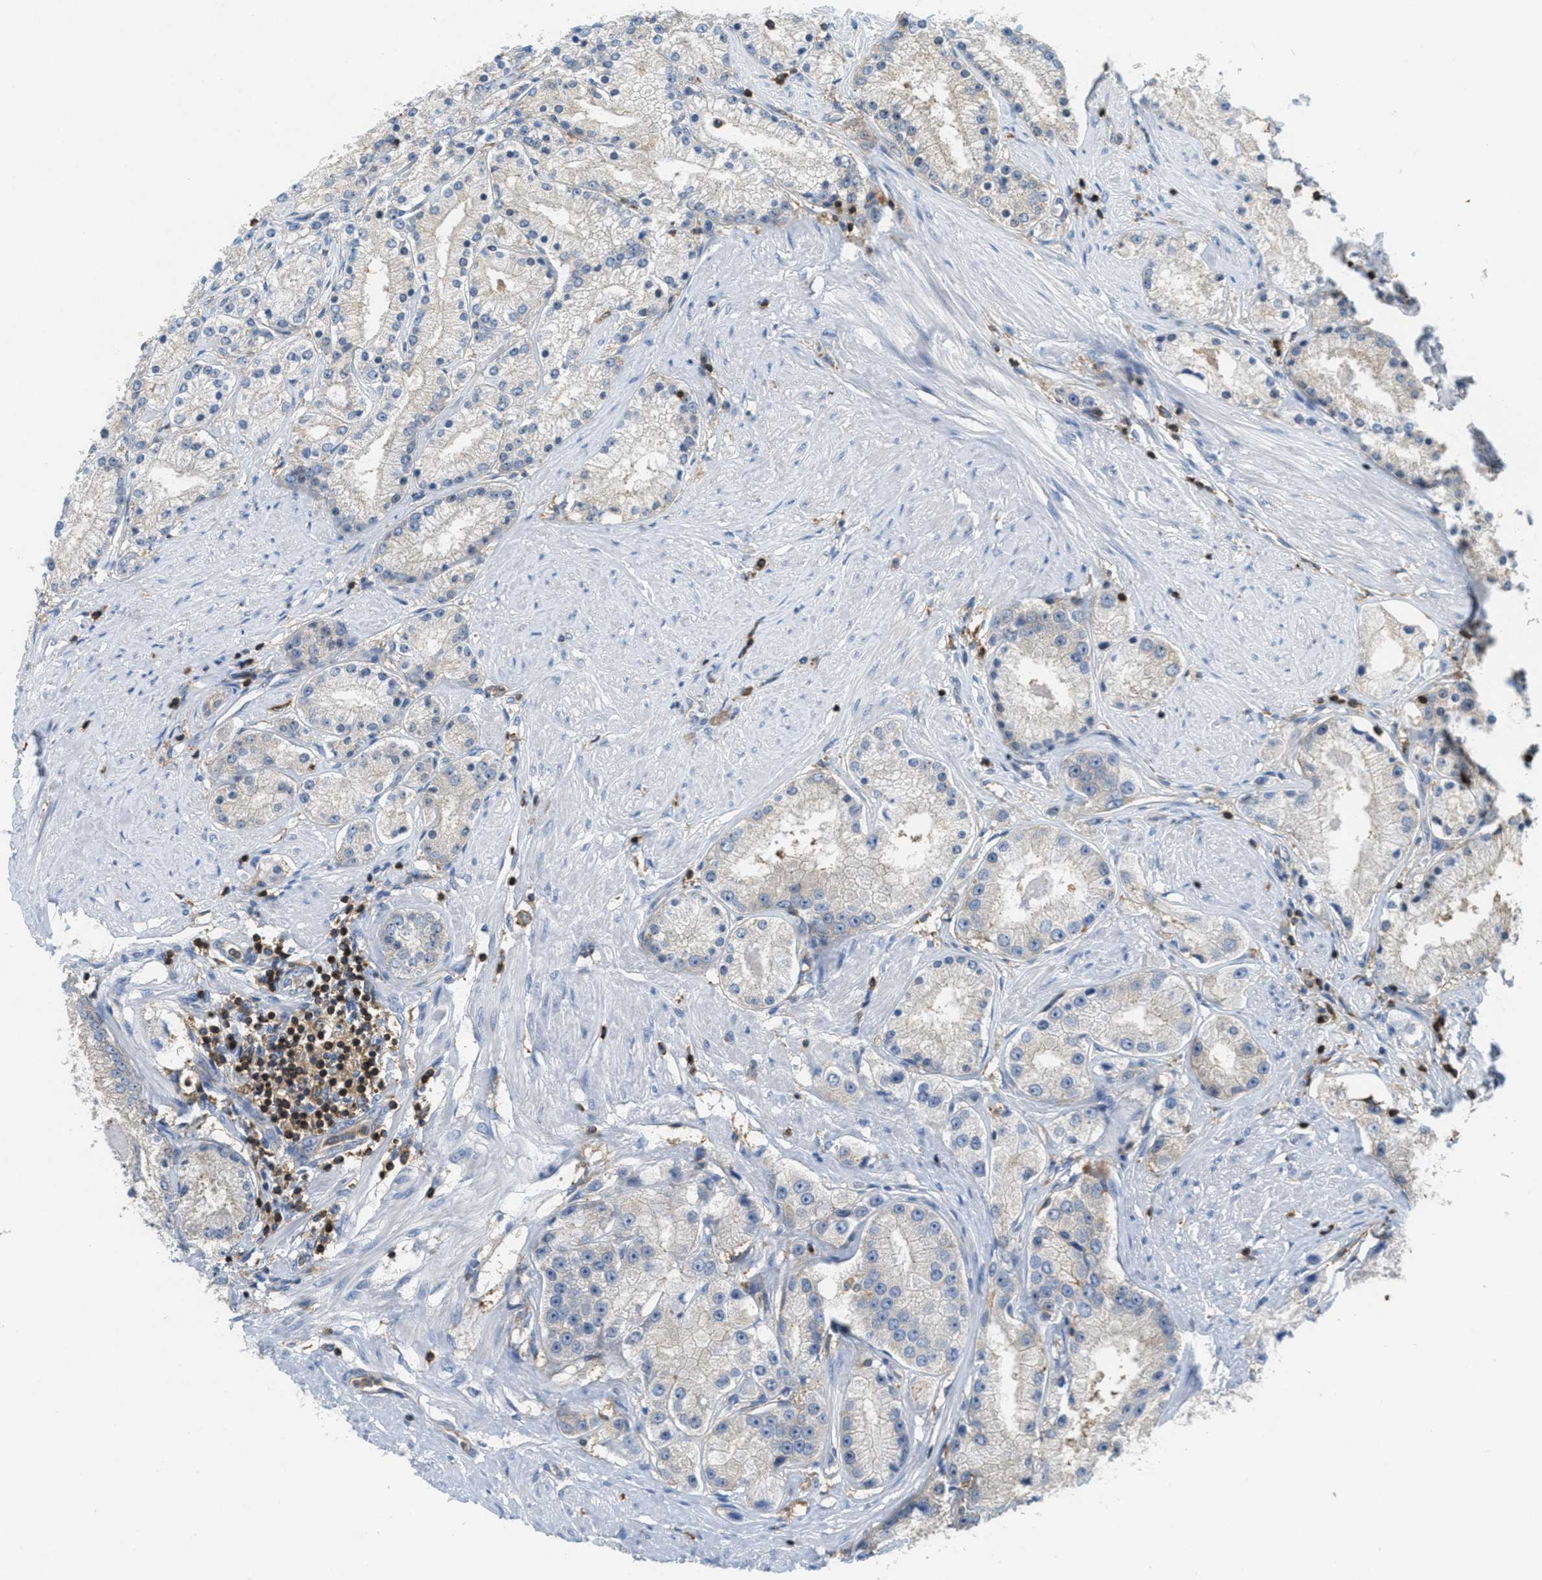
{"staining": {"intensity": "weak", "quantity": "<25%", "location": "cytoplasmic/membranous"}, "tissue": "prostate cancer", "cell_type": "Tumor cells", "image_type": "cancer", "snomed": [{"axis": "morphology", "description": "Adenocarcinoma, Low grade"}, {"axis": "topography", "description": "Prostate"}], "caption": "This histopathology image is of prostate low-grade adenocarcinoma stained with immunohistochemistry (IHC) to label a protein in brown with the nuclei are counter-stained blue. There is no expression in tumor cells.", "gene": "GRIK2", "patient": {"sex": "male", "age": 63}}